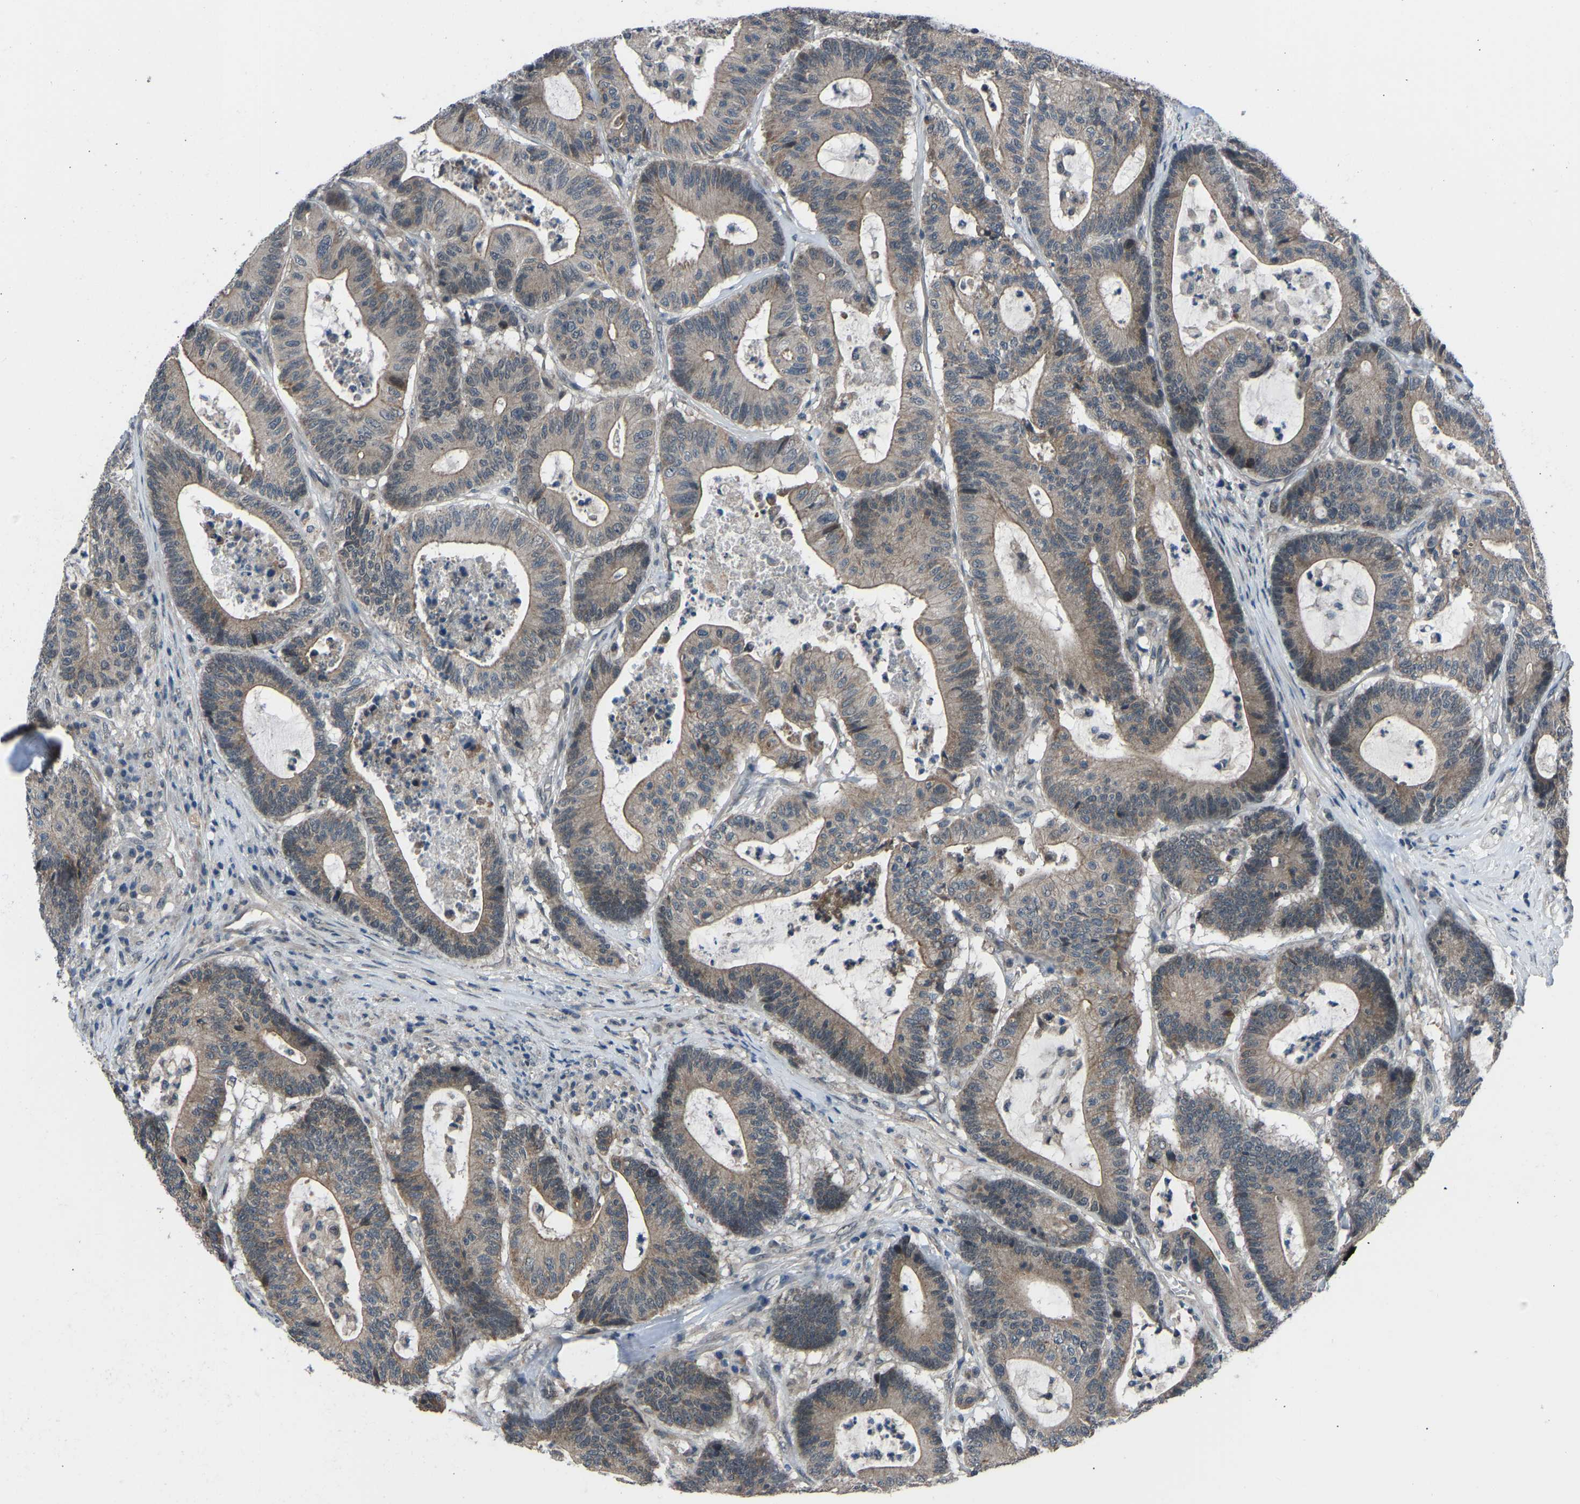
{"staining": {"intensity": "weak", "quantity": ">75%", "location": "cytoplasmic/membranous"}, "tissue": "colorectal cancer", "cell_type": "Tumor cells", "image_type": "cancer", "snomed": [{"axis": "morphology", "description": "Adenocarcinoma, NOS"}, {"axis": "topography", "description": "Colon"}], "caption": "Protein staining reveals weak cytoplasmic/membranous positivity in approximately >75% of tumor cells in adenocarcinoma (colorectal).", "gene": "CDK2AP1", "patient": {"sex": "female", "age": 84}}